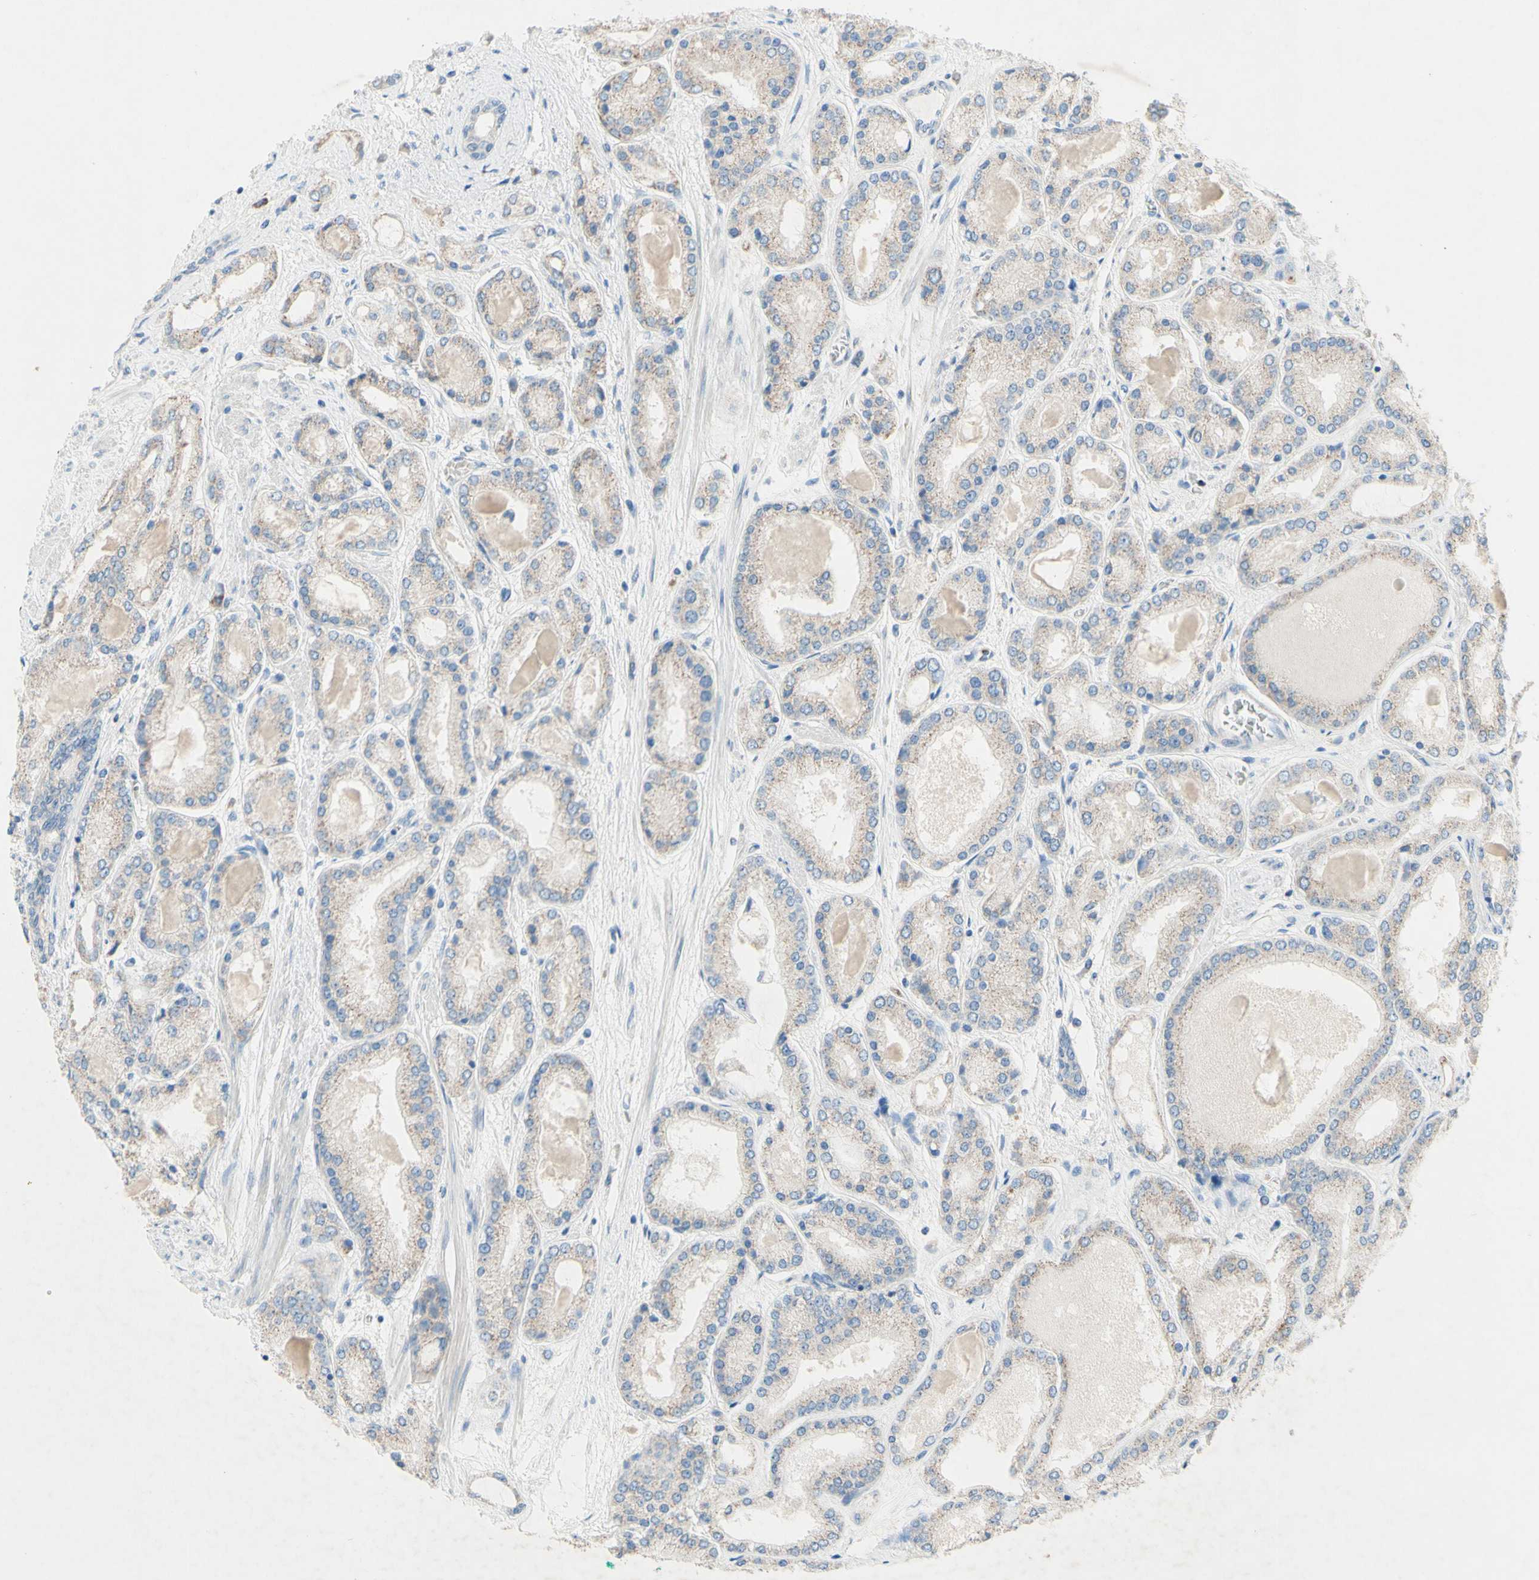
{"staining": {"intensity": "negative", "quantity": "none", "location": "none"}, "tissue": "prostate cancer", "cell_type": "Tumor cells", "image_type": "cancer", "snomed": [{"axis": "morphology", "description": "Adenocarcinoma, High grade"}, {"axis": "topography", "description": "Prostate"}], "caption": "Tumor cells show no significant protein expression in prostate cancer.", "gene": "ACADL", "patient": {"sex": "male", "age": 59}}